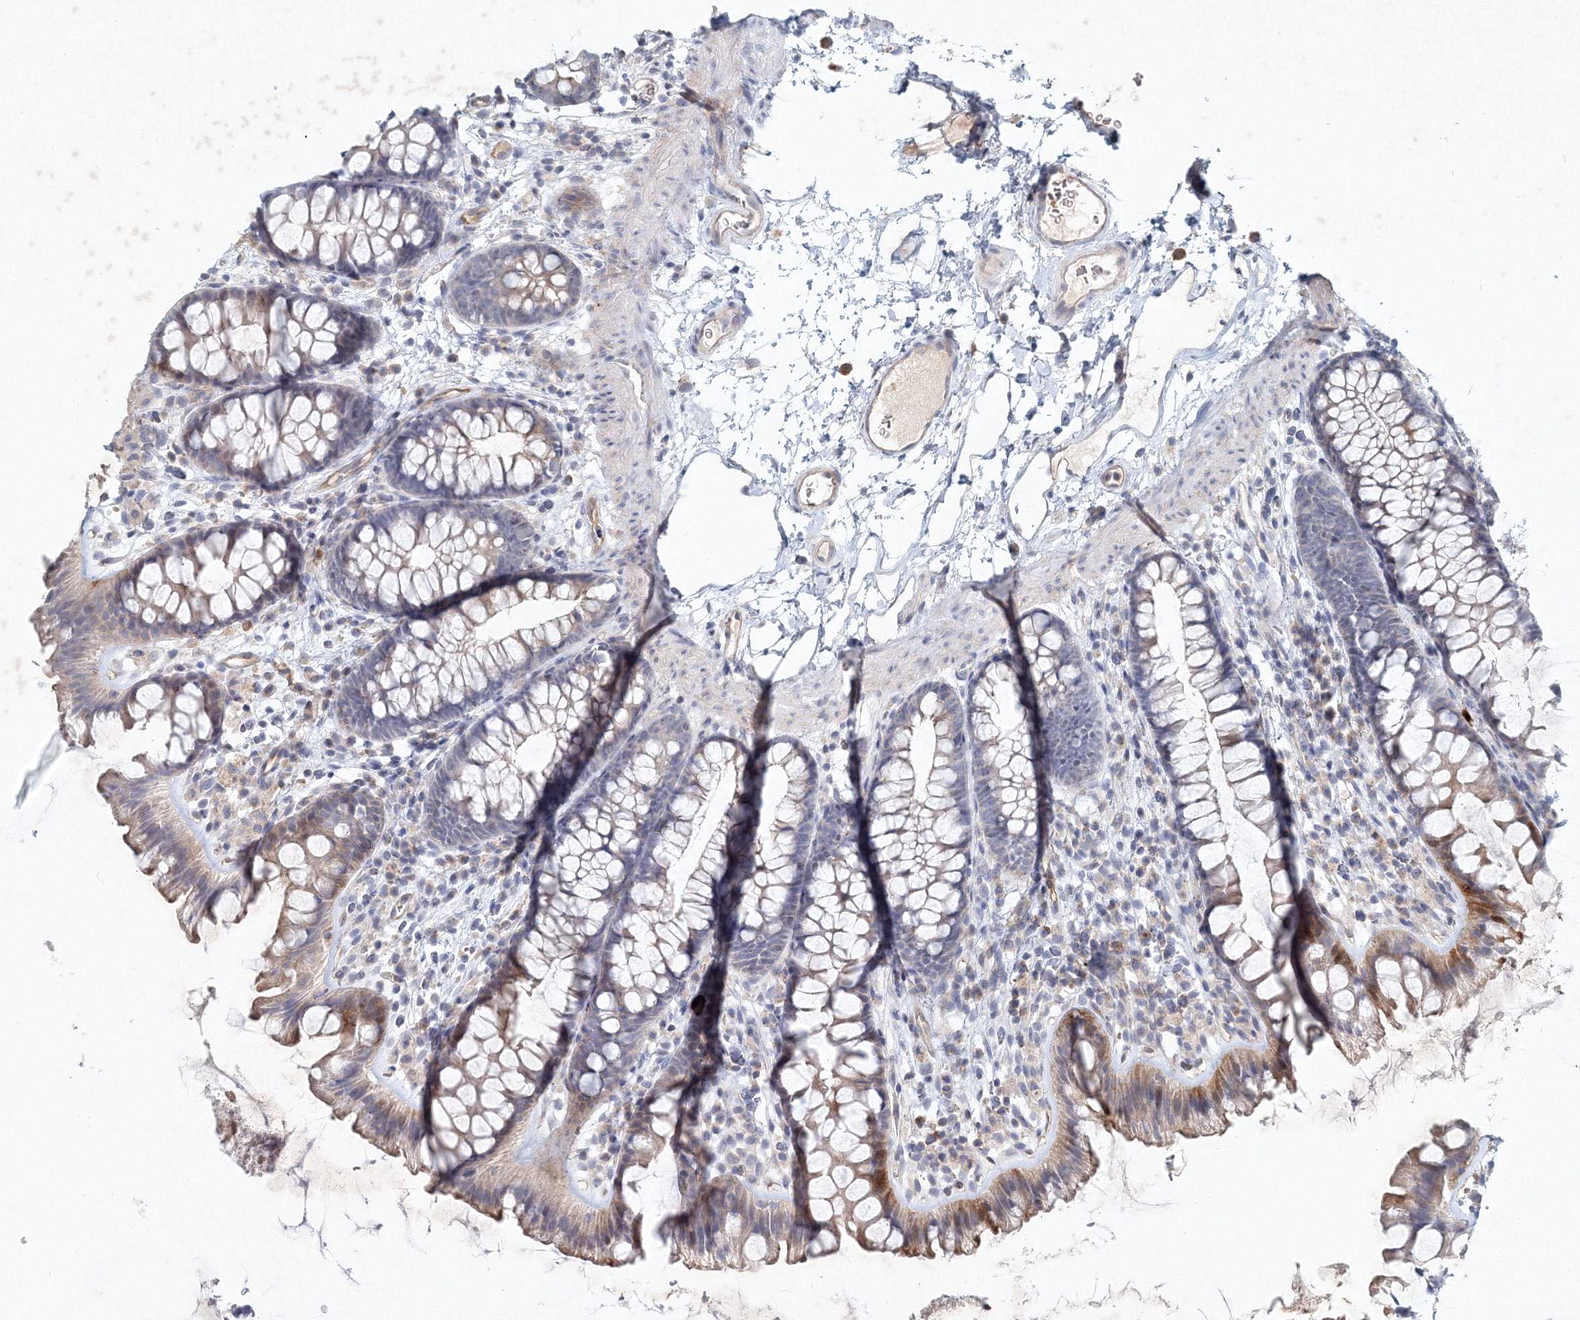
{"staining": {"intensity": "negative", "quantity": "none", "location": "none"}, "tissue": "colon", "cell_type": "Endothelial cells", "image_type": "normal", "snomed": [{"axis": "morphology", "description": "Normal tissue, NOS"}, {"axis": "topography", "description": "Colon"}], "caption": "IHC histopathology image of benign colon: human colon stained with DAB (3,3'-diaminobenzidine) displays no significant protein expression in endothelial cells.", "gene": "SH3BP5", "patient": {"sex": "female", "age": 62}}